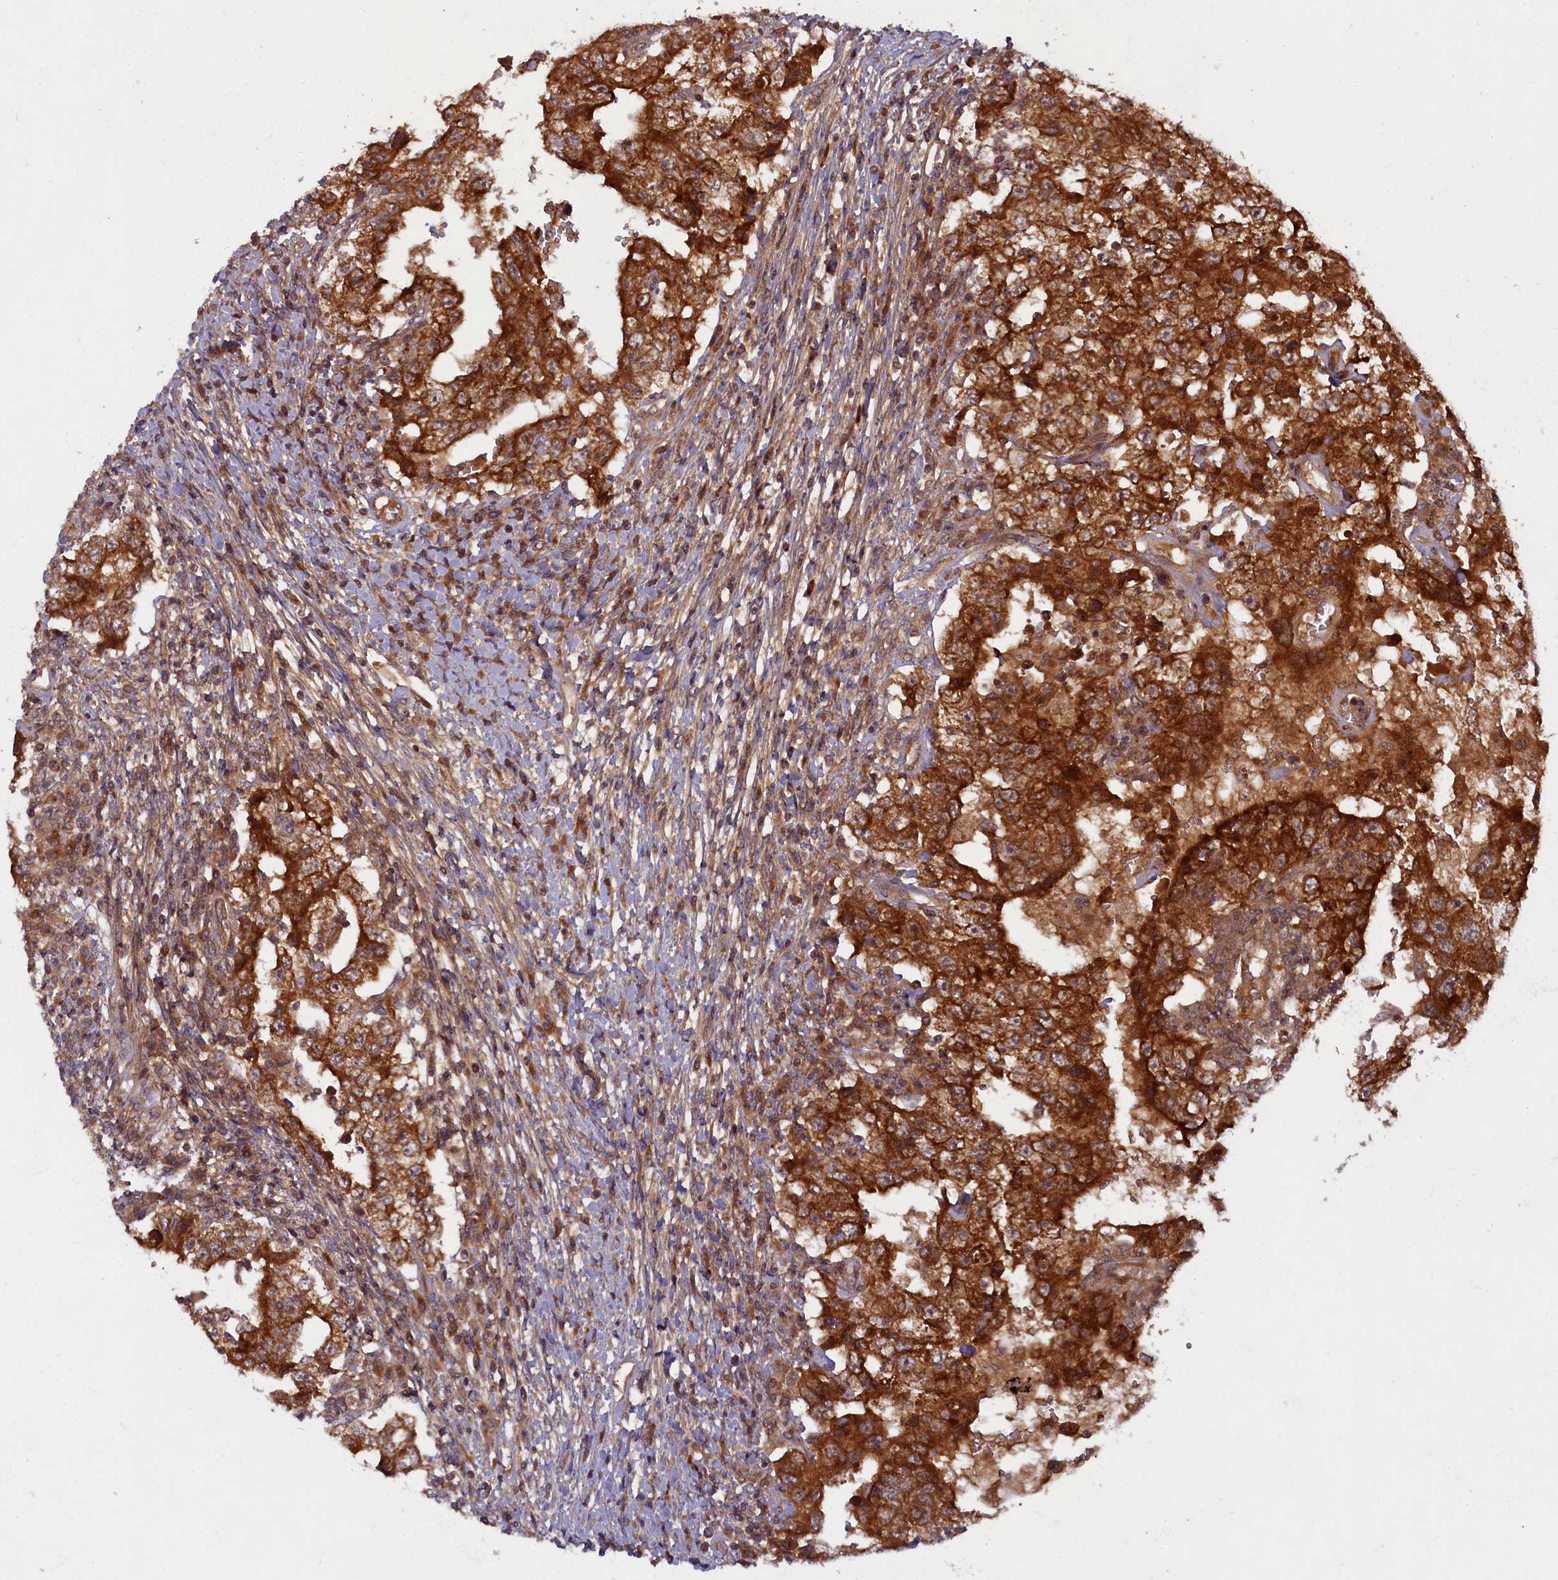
{"staining": {"intensity": "strong", "quantity": ">75%", "location": "cytoplasmic/membranous"}, "tissue": "testis cancer", "cell_type": "Tumor cells", "image_type": "cancer", "snomed": [{"axis": "morphology", "description": "Carcinoma, Embryonal, NOS"}, {"axis": "topography", "description": "Testis"}], "caption": "A micrograph of testis embryonal carcinoma stained for a protein displays strong cytoplasmic/membranous brown staining in tumor cells.", "gene": "BICD1", "patient": {"sex": "male", "age": 26}}